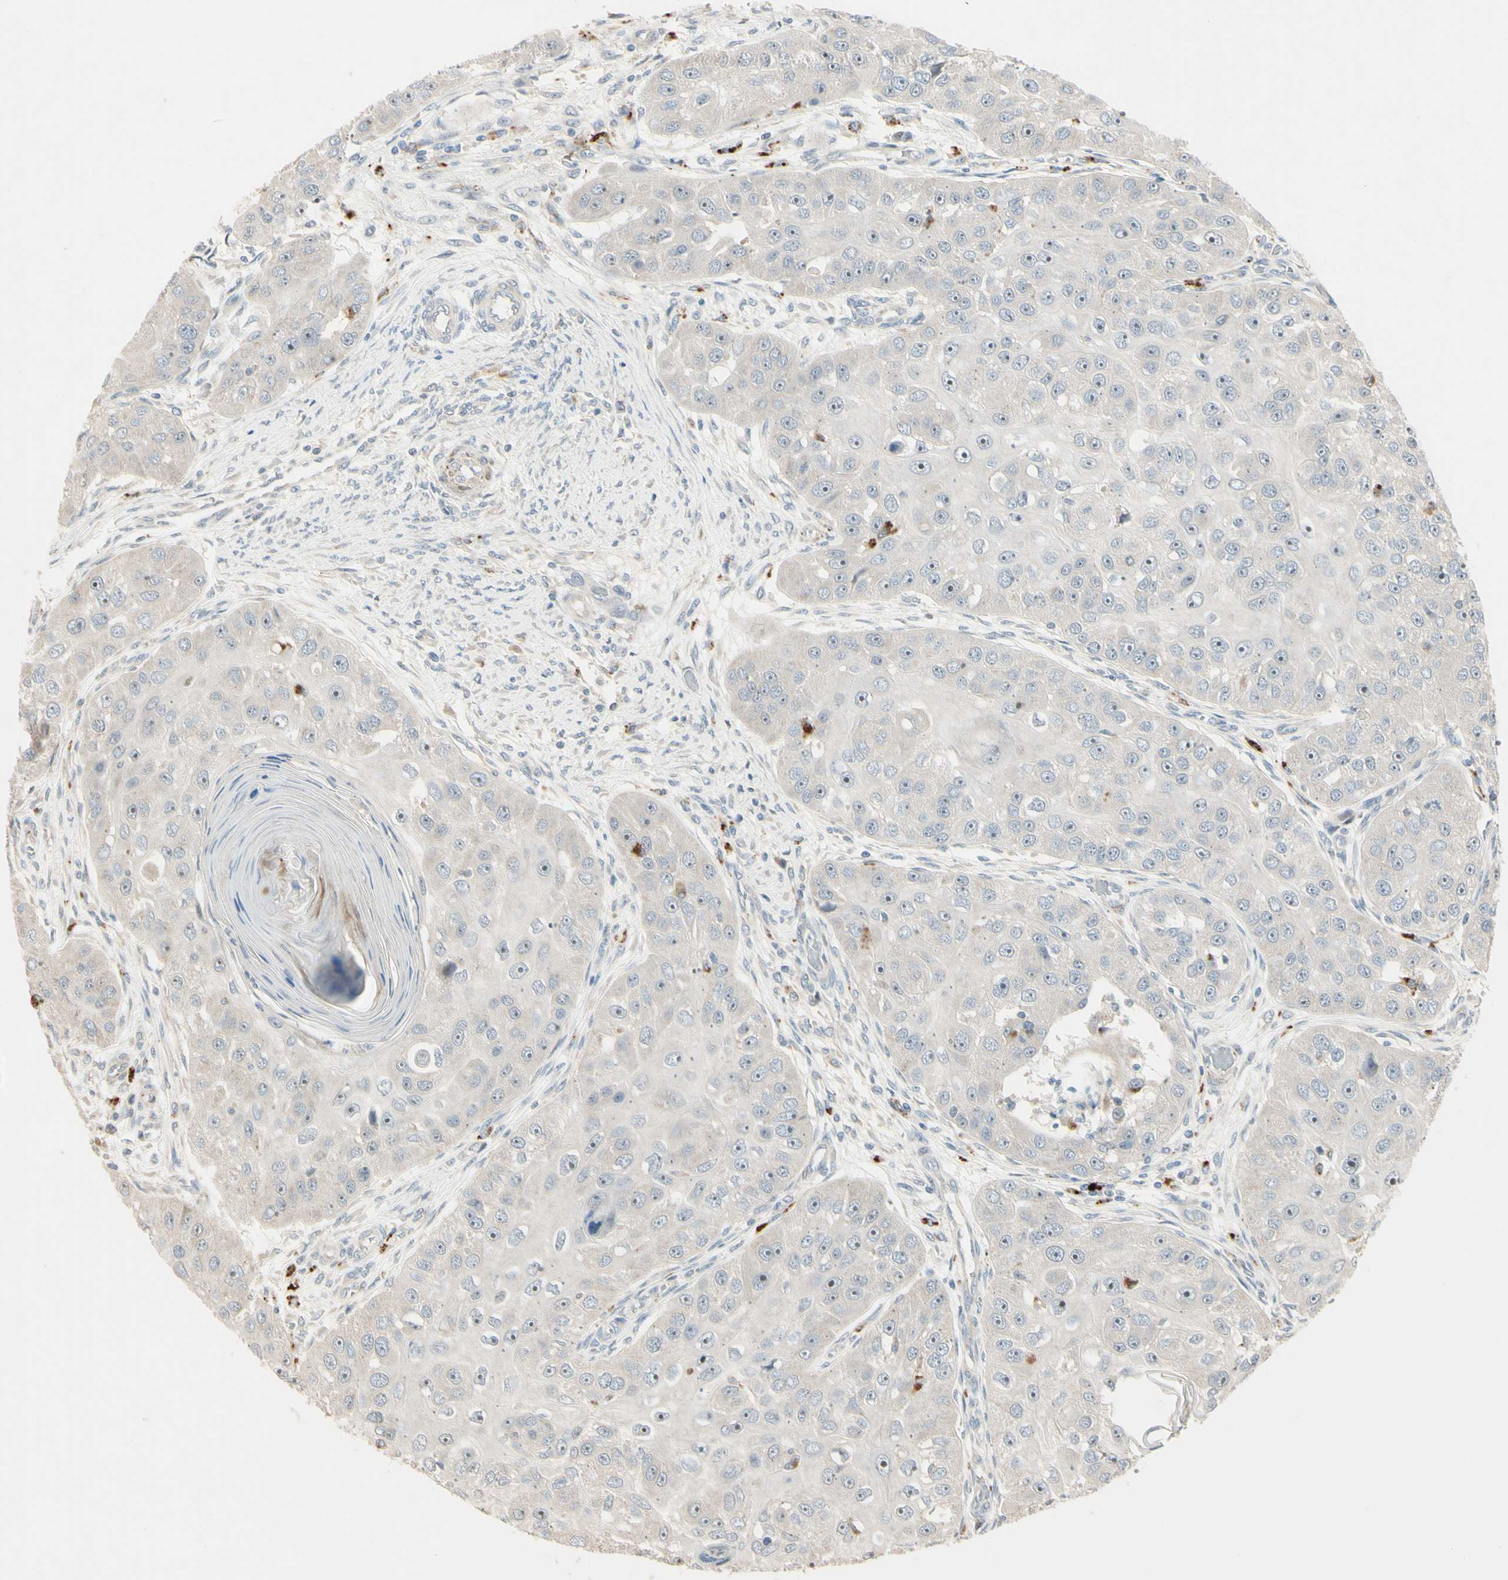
{"staining": {"intensity": "negative", "quantity": "none", "location": "none"}, "tissue": "head and neck cancer", "cell_type": "Tumor cells", "image_type": "cancer", "snomed": [{"axis": "morphology", "description": "Normal tissue, NOS"}, {"axis": "morphology", "description": "Squamous cell carcinoma, NOS"}, {"axis": "topography", "description": "Skeletal muscle"}, {"axis": "topography", "description": "Head-Neck"}], "caption": "Human head and neck cancer (squamous cell carcinoma) stained for a protein using immunohistochemistry displays no positivity in tumor cells.", "gene": "NDFIP1", "patient": {"sex": "male", "age": 51}}